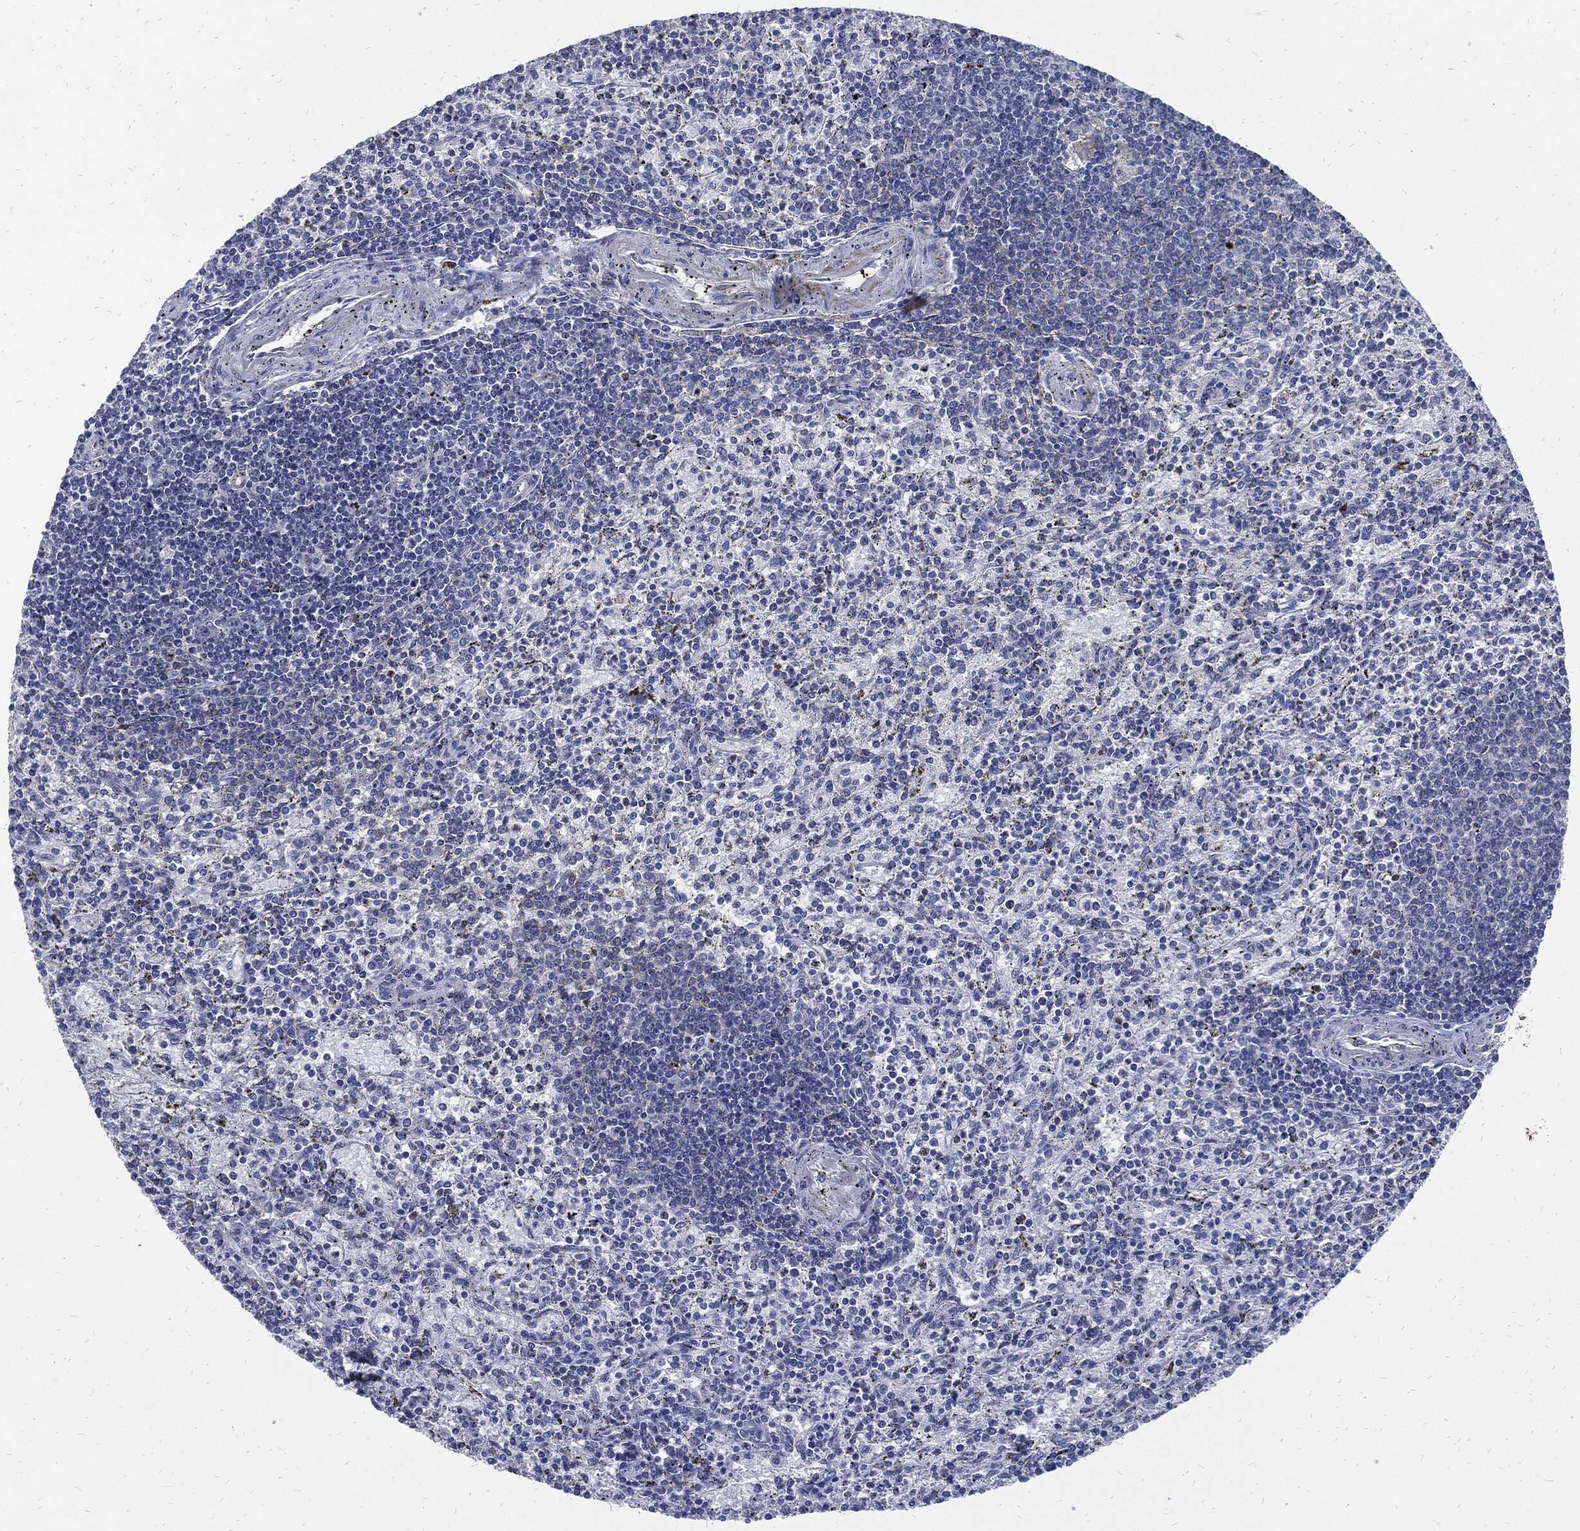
{"staining": {"intensity": "strong", "quantity": "<25%", "location": "nuclear"}, "tissue": "spleen", "cell_type": "Cells in red pulp", "image_type": "normal", "snomed": [{"axis": "morphology", "description": "Normal tissue, NOS"}, {"axis": "topography", "description": "Spleen"}], "caption": "A medium amount of strong nuclear positivity is seen in about <25% of cells in red pulp in unremarkable spleen.", "gene": "JUN", "patient": {"sex": "female", "age": 37}}